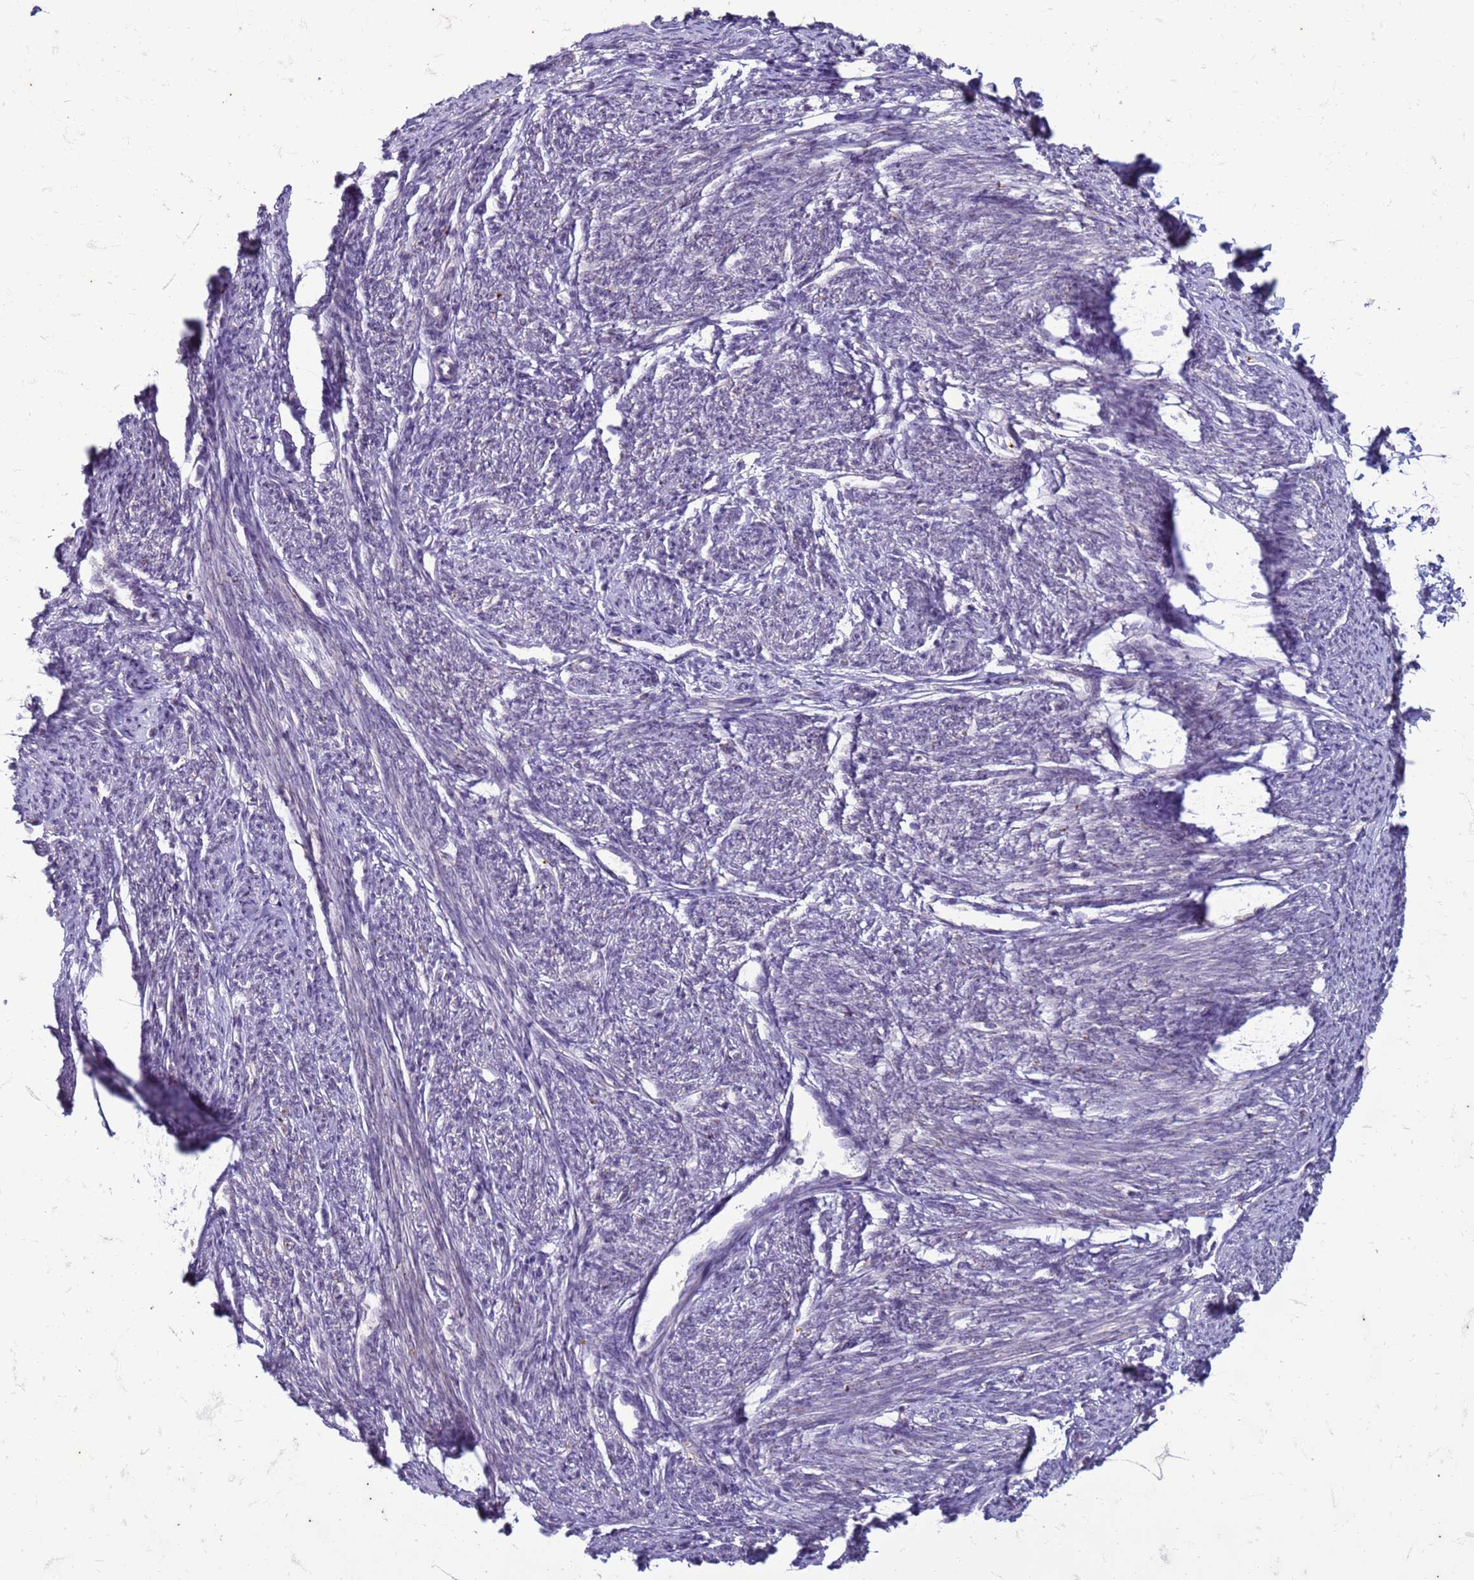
{"staining": {"intensity": "weak", "quantity": "25%-75%", "location": "cytoplasmic/membranous"}, "tissue": "smooth muscle", "cell_type": "Smooth muscle cells", "image_type": "normal", "snomed": [{"axis": "morphology", "description": "Normal tissue, NOS"}, {"axis": "topography", "description": "Smooth muscle"}, {"axis": "topography", "description": "Uterus"}], "caption": "Immunohistochemistry (IHC) staining of benign smooth muscle, which demonstrates low levels of weak cytoplasmic/membranous expression in about 25%-75% of smooth muscle cells indicating weak cytoplasmic/membranous protein positivity. The staining was performed using DAB (3,3'-diaminobenzidine) (brown) for protein detection and nuclei were counterstained in hematoxylin (blue).", "gene": "SLC15A3", "patient": {"sex": "female", "age": 59}}